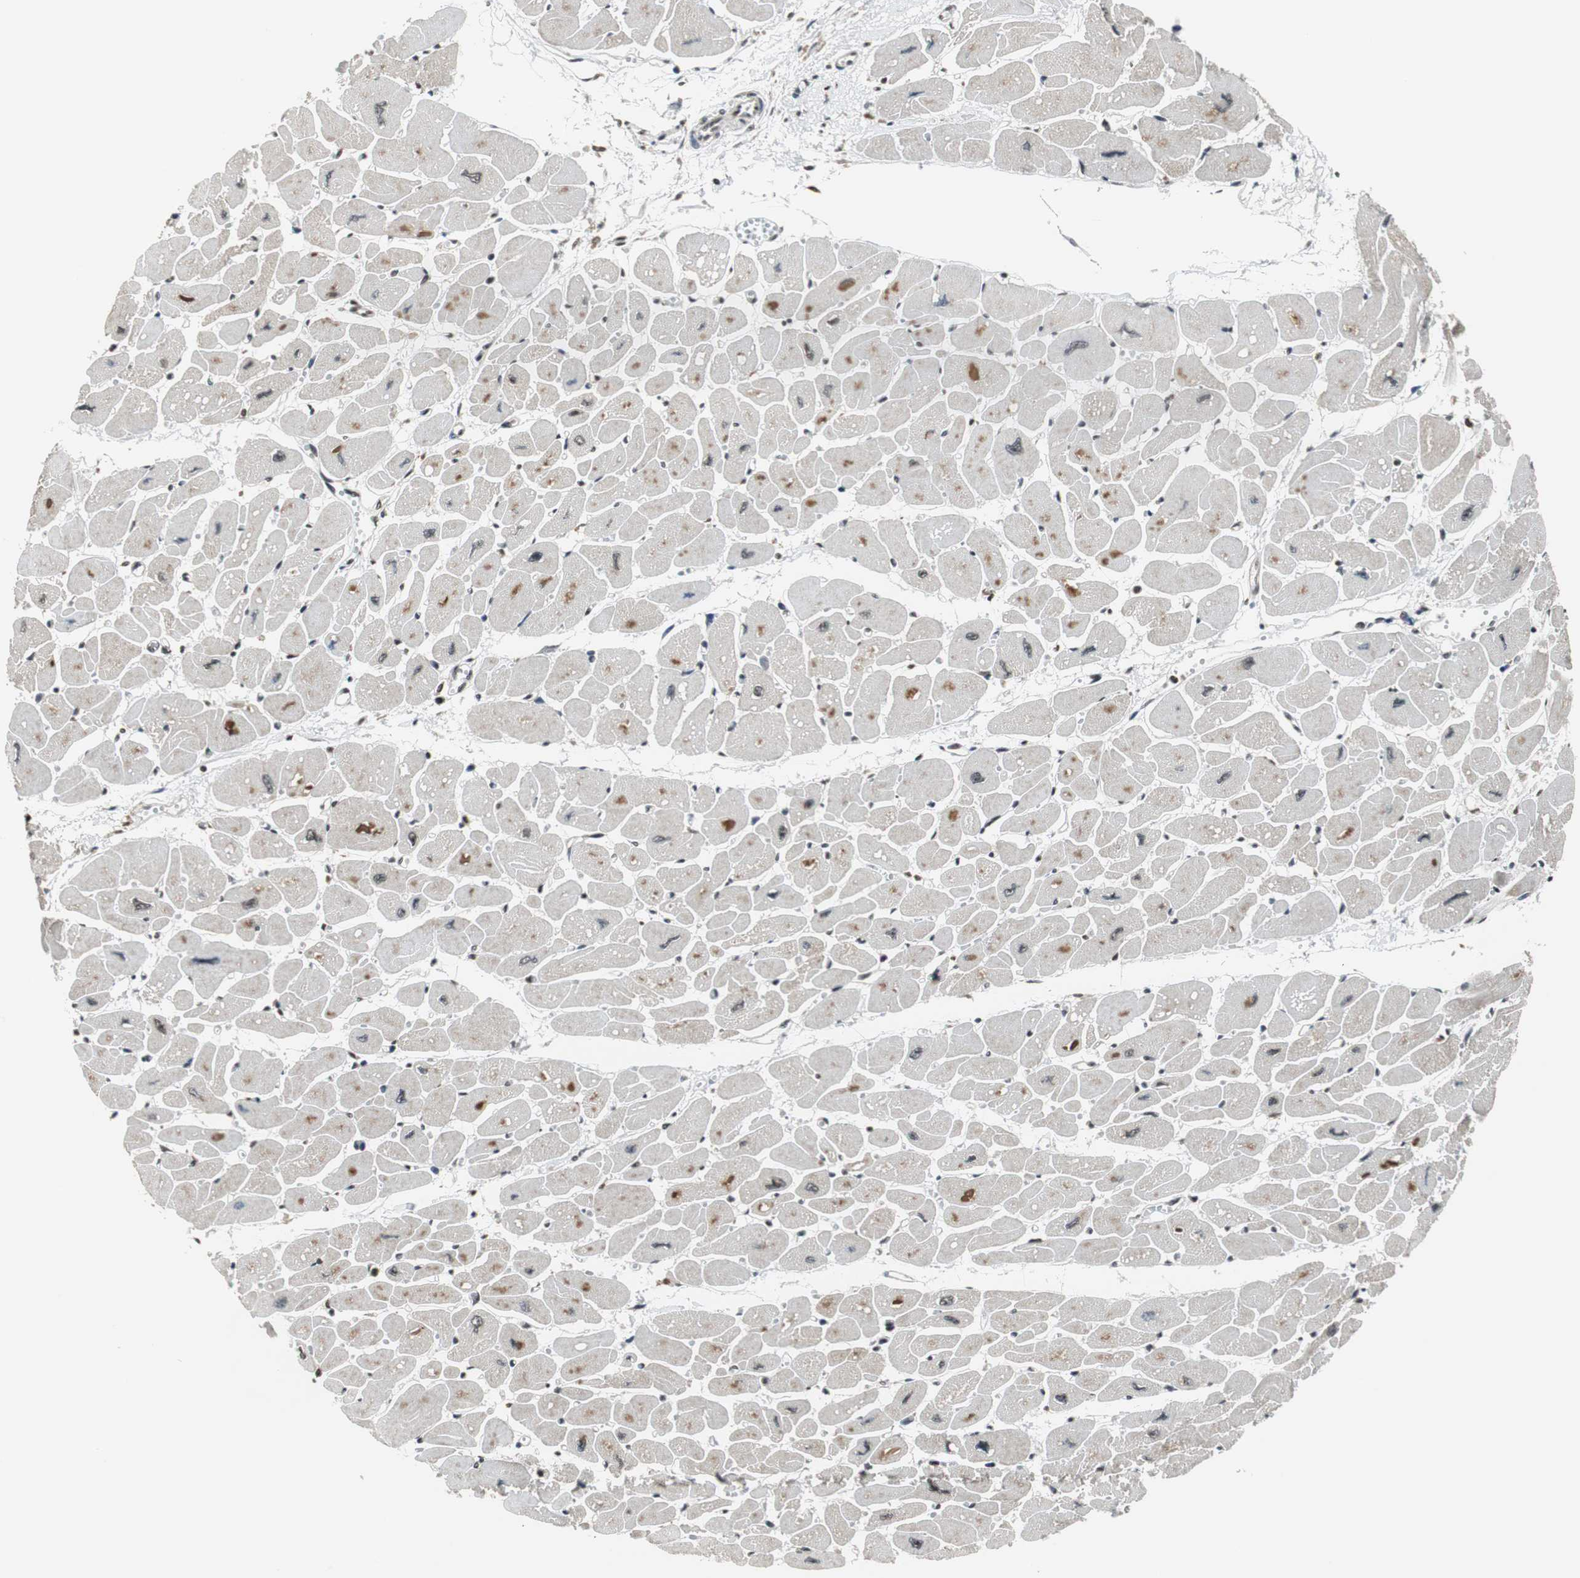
{"staining": {"intensity": "moderate", "quantity": "<25%", "location": "cytoplasmic/membranous"}, "tissue": "heart muscle", "cell_type": "Cardiomyocytes", "image_type": "normal", "snomed": [{"axis": "morphology", "description": "Normal tissue, NOS"}, {"axis": "topography", "description": "Heart"}], "caption": "IHC histopathology image of benign heart muscle: human heart muscle stained using immunohistochemistry displays low levels of moderate protein expression localized specifically in the cytoplasmic/membranous of cardiomyocytes, appearing as a cytoplasmic/membranous brown color.", "gene": "REST", "patient": {"sex": "female", "age": 54}}